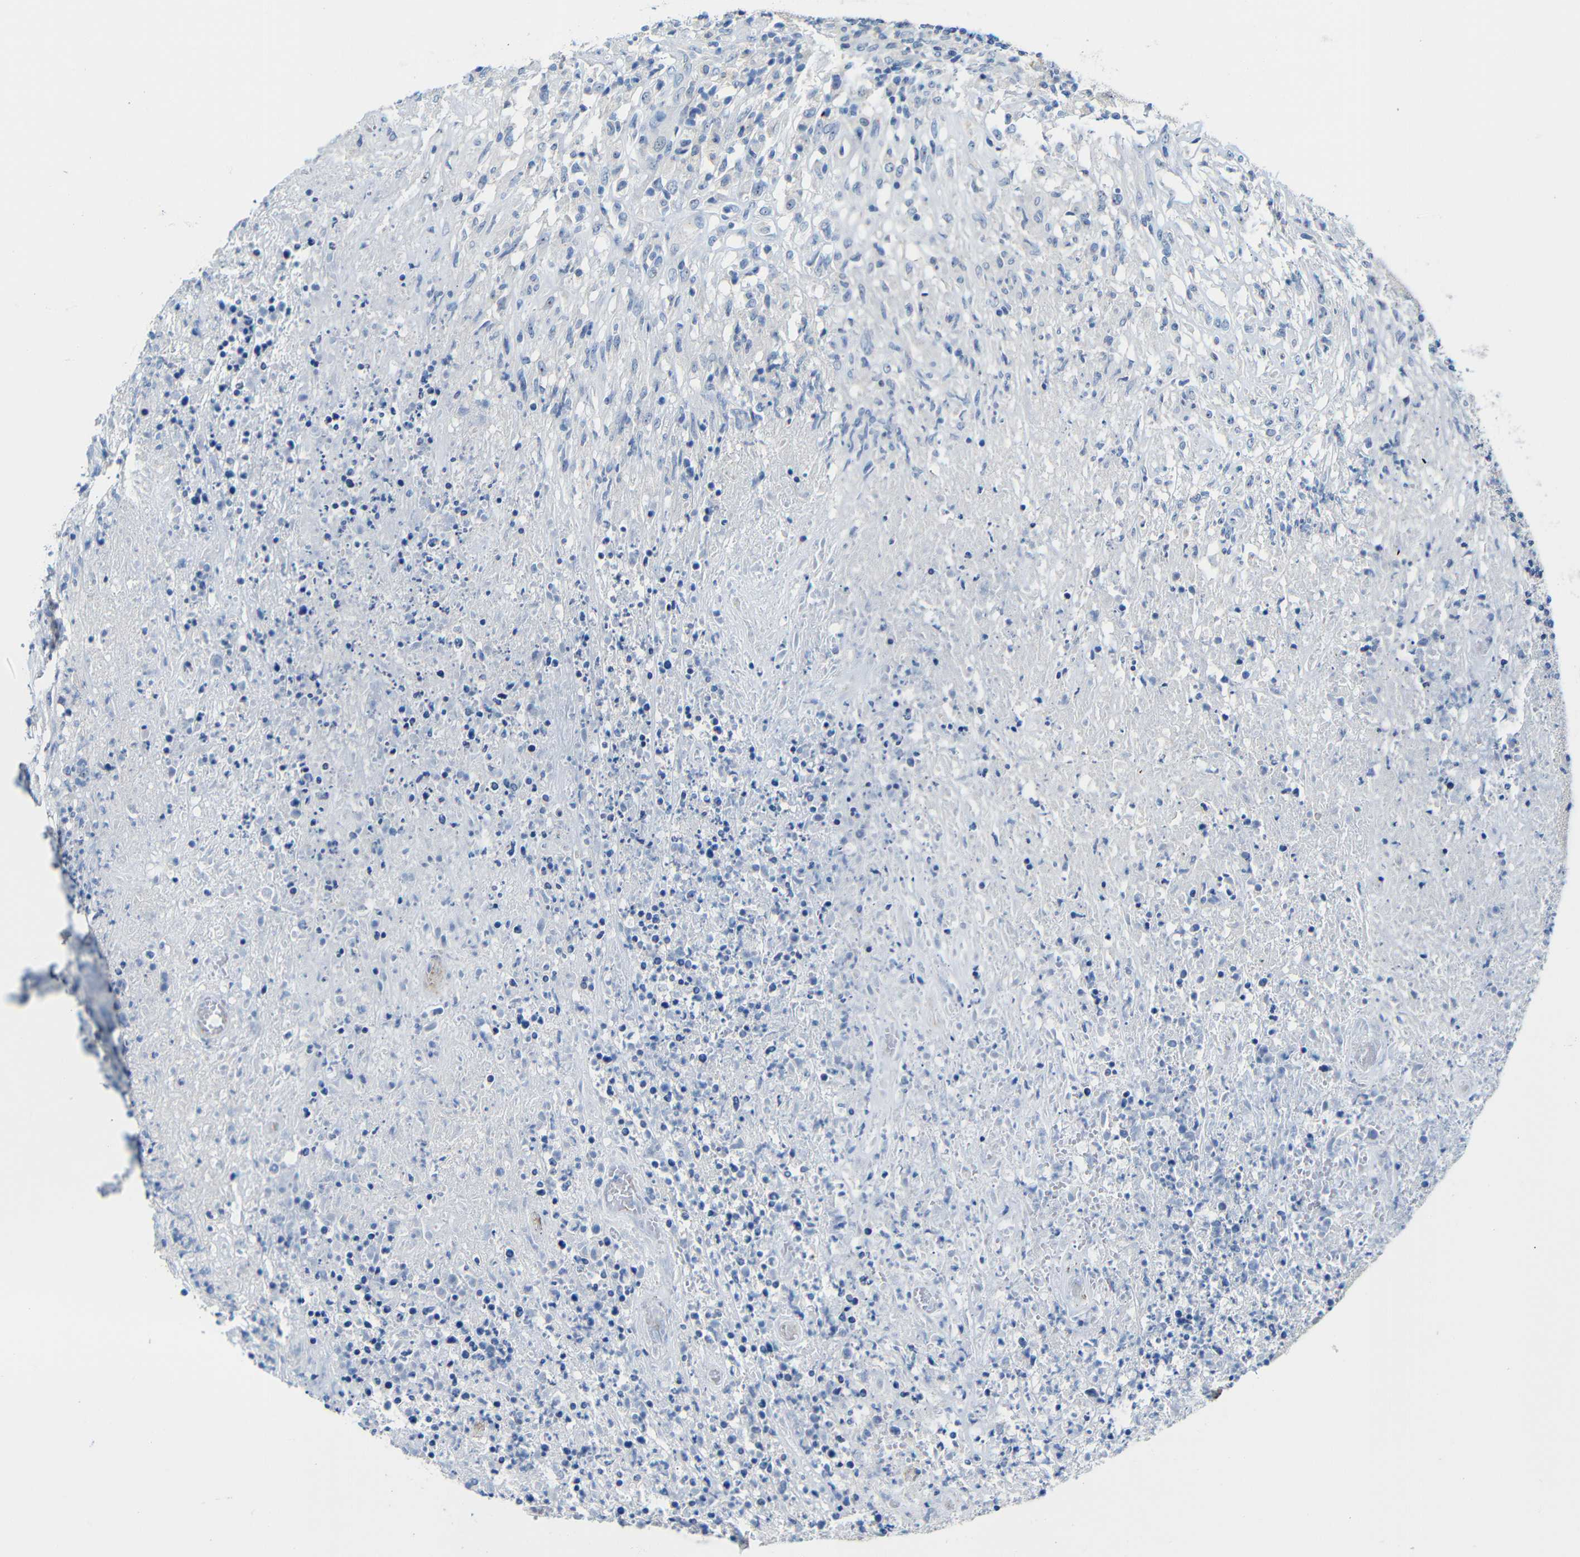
{"staining": {"intensity": "negative", "quantity": "none", "location": "none"}, "tissue": "lymphoma", "cell_type": "Tumor cells", "image_type": "cancer", "snomed": [{"axis": "morphology", "description": "Malignant lymphoma, non-Hodgkin's type, High grade"}, {"axis": "topography", "description": "Lymph node"}], "caption": "IHC histopathology image of neoplastic tissue: malignant lymphoma, non-Hodgkin's type (high-grade) stained with DAB exhibits no significant protein expression in tumor cells.", "gene": "C1orf210", "patient": {"sex": "female", "age": 84}}